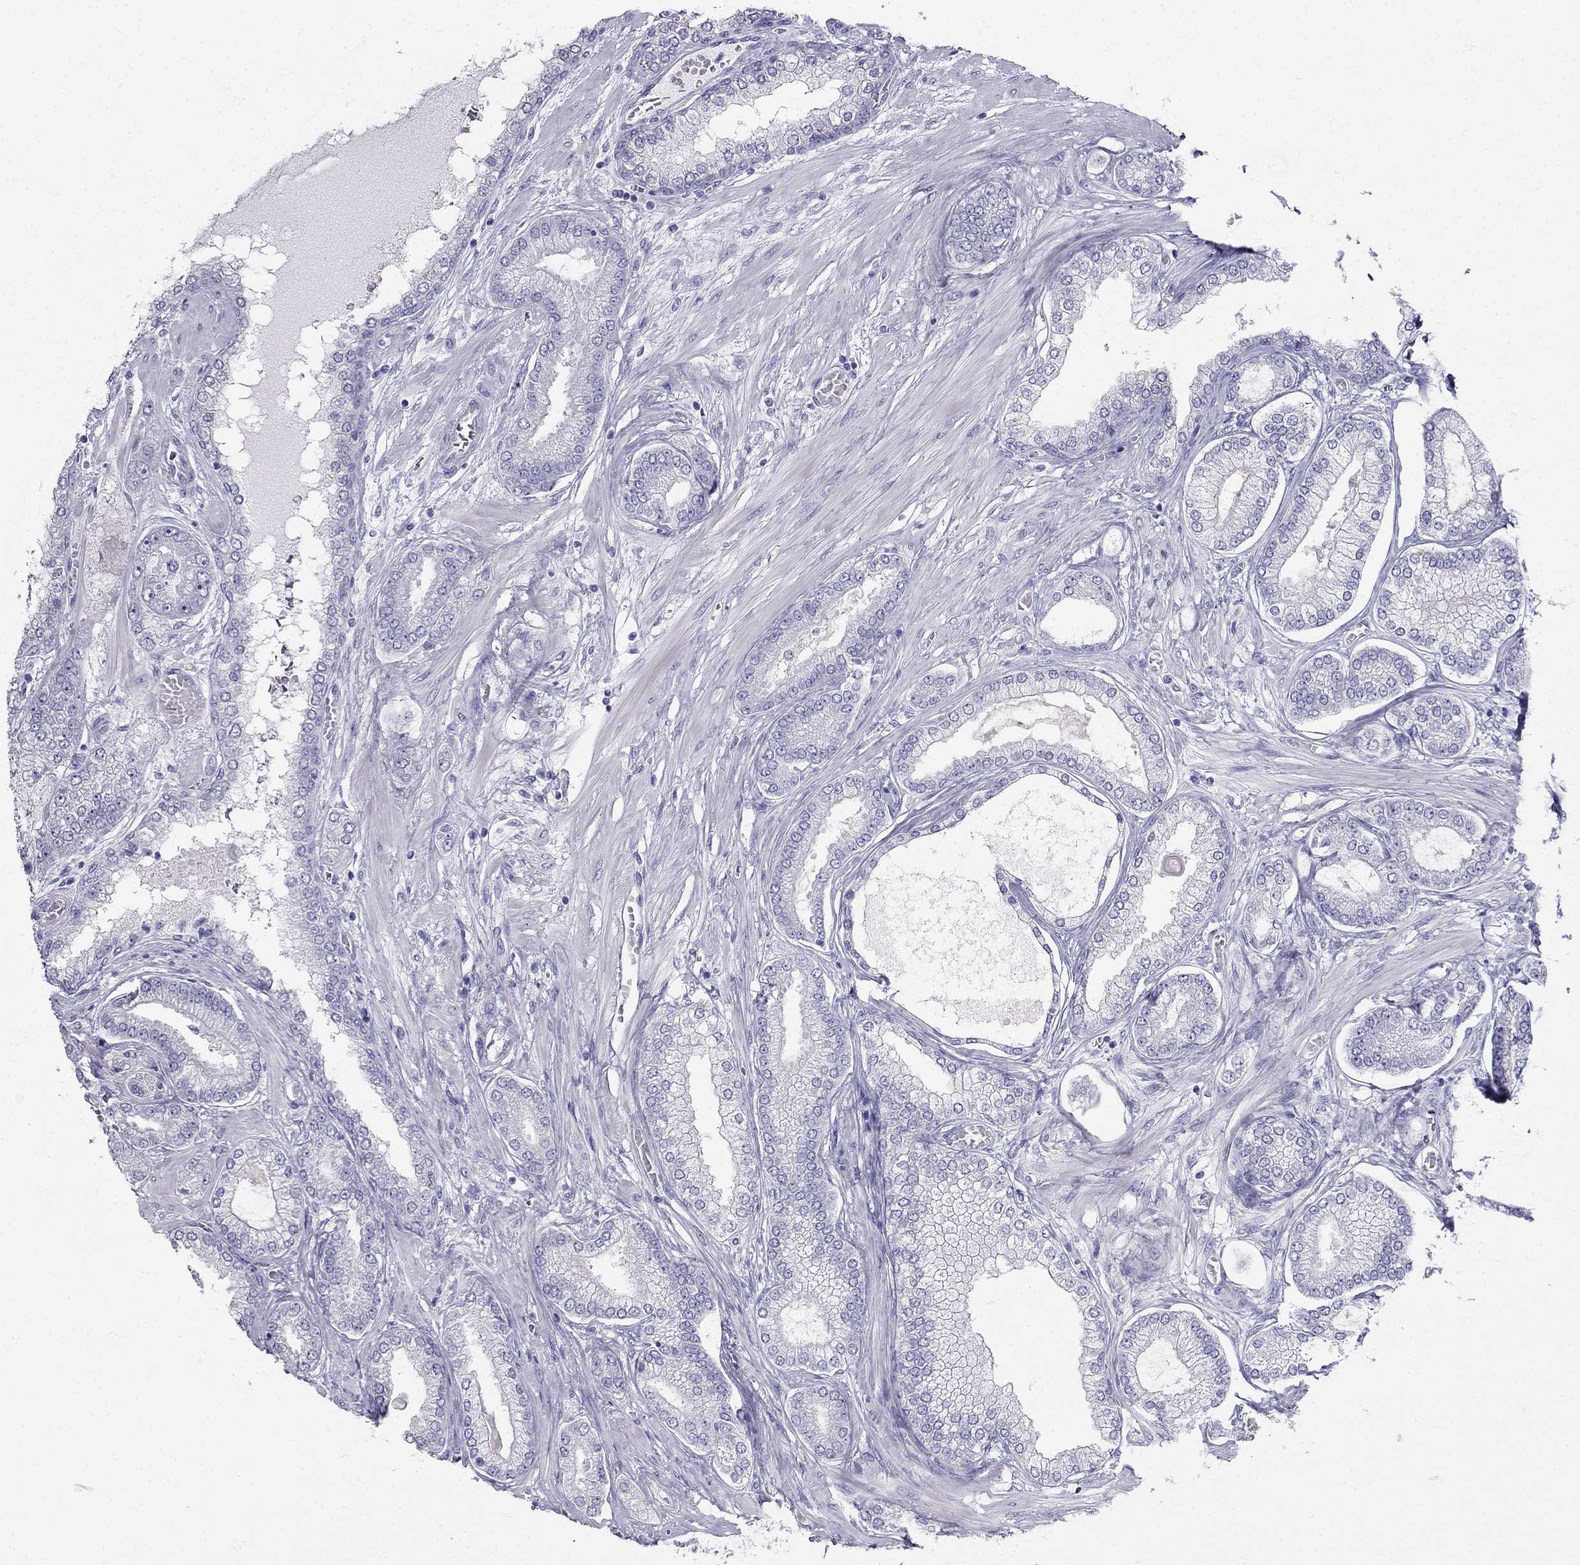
{"staining": {"intensity": "negative", "quantity": "none", "location": "none"}, "tissue": "prostate cancer", "cell_type": "Tumor cells", "image_type": "cancer", "snomed": [{"axis": "morphology", "description": "Adenocarcinoma, Low grade"}, {"axis": "topography", "description": "Prostate"}], "caption": "This is an immunohistochemistry (IHC) histopathology image of human prostate low-grade adenocarcinoma. There is no expression in tumor cells.", "gene": "RFLNA", "patient": {"sex": "male", "age": 57}}